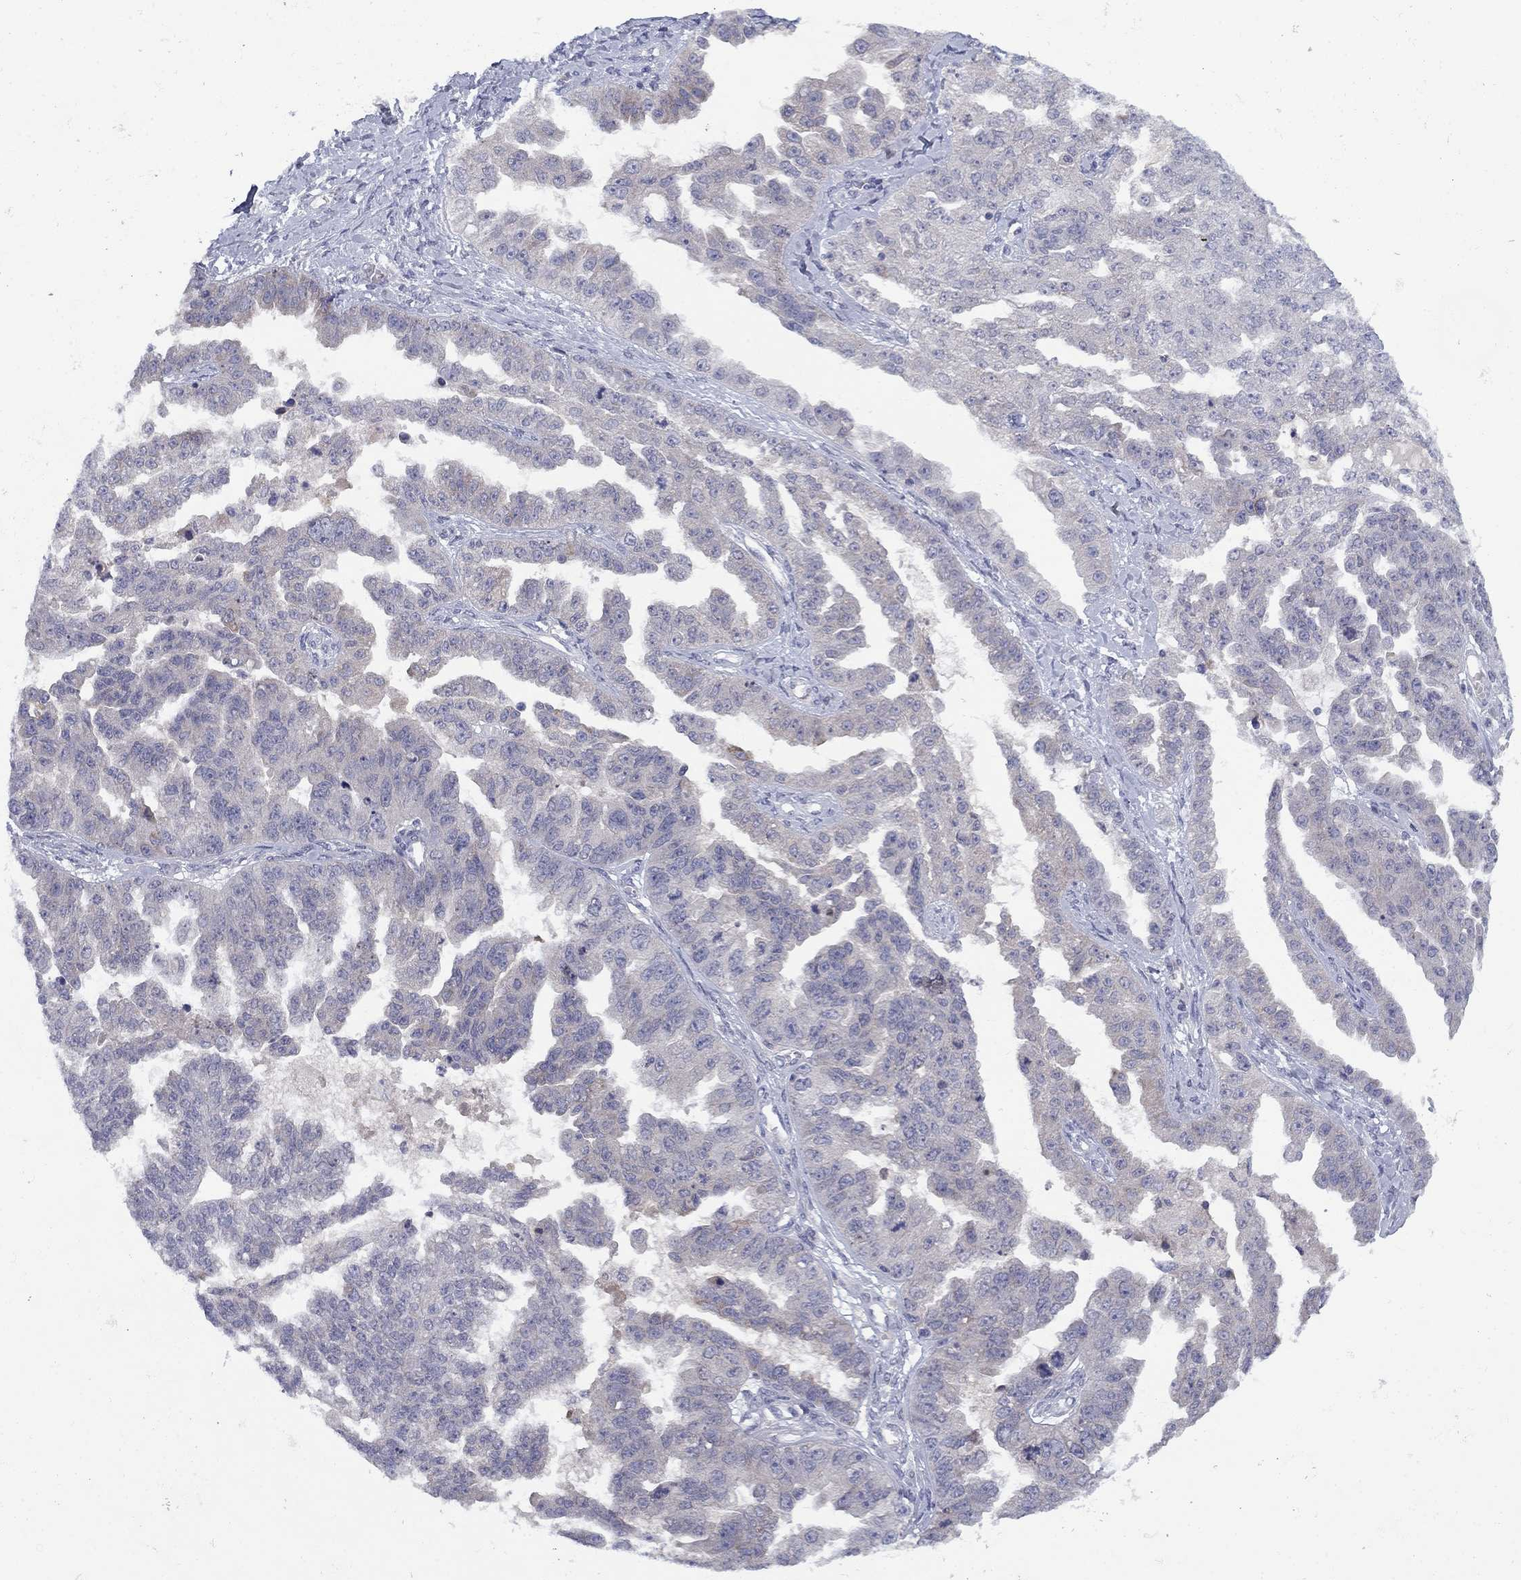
{"staining": {"intensity": "negative", "quantity": "none", "location": "none"}, "tissue": "ovarian cancer", "cell_type": "Tumor cells", "image_type": "cancer", "snomed": [{"axis": "morphology", "description": "Cystadenocarcinoma, serous, NOS"}, {"axis": "topography", "description": "Ovary"}], "caption": "Human ovarian cancer (serous cystadenocarcinoma) stained for a protein using immunohistochemistry displays no expression in tumor cells.", "gene": "CACNA1A", "patient": {"sex": "female", "age": 58}}